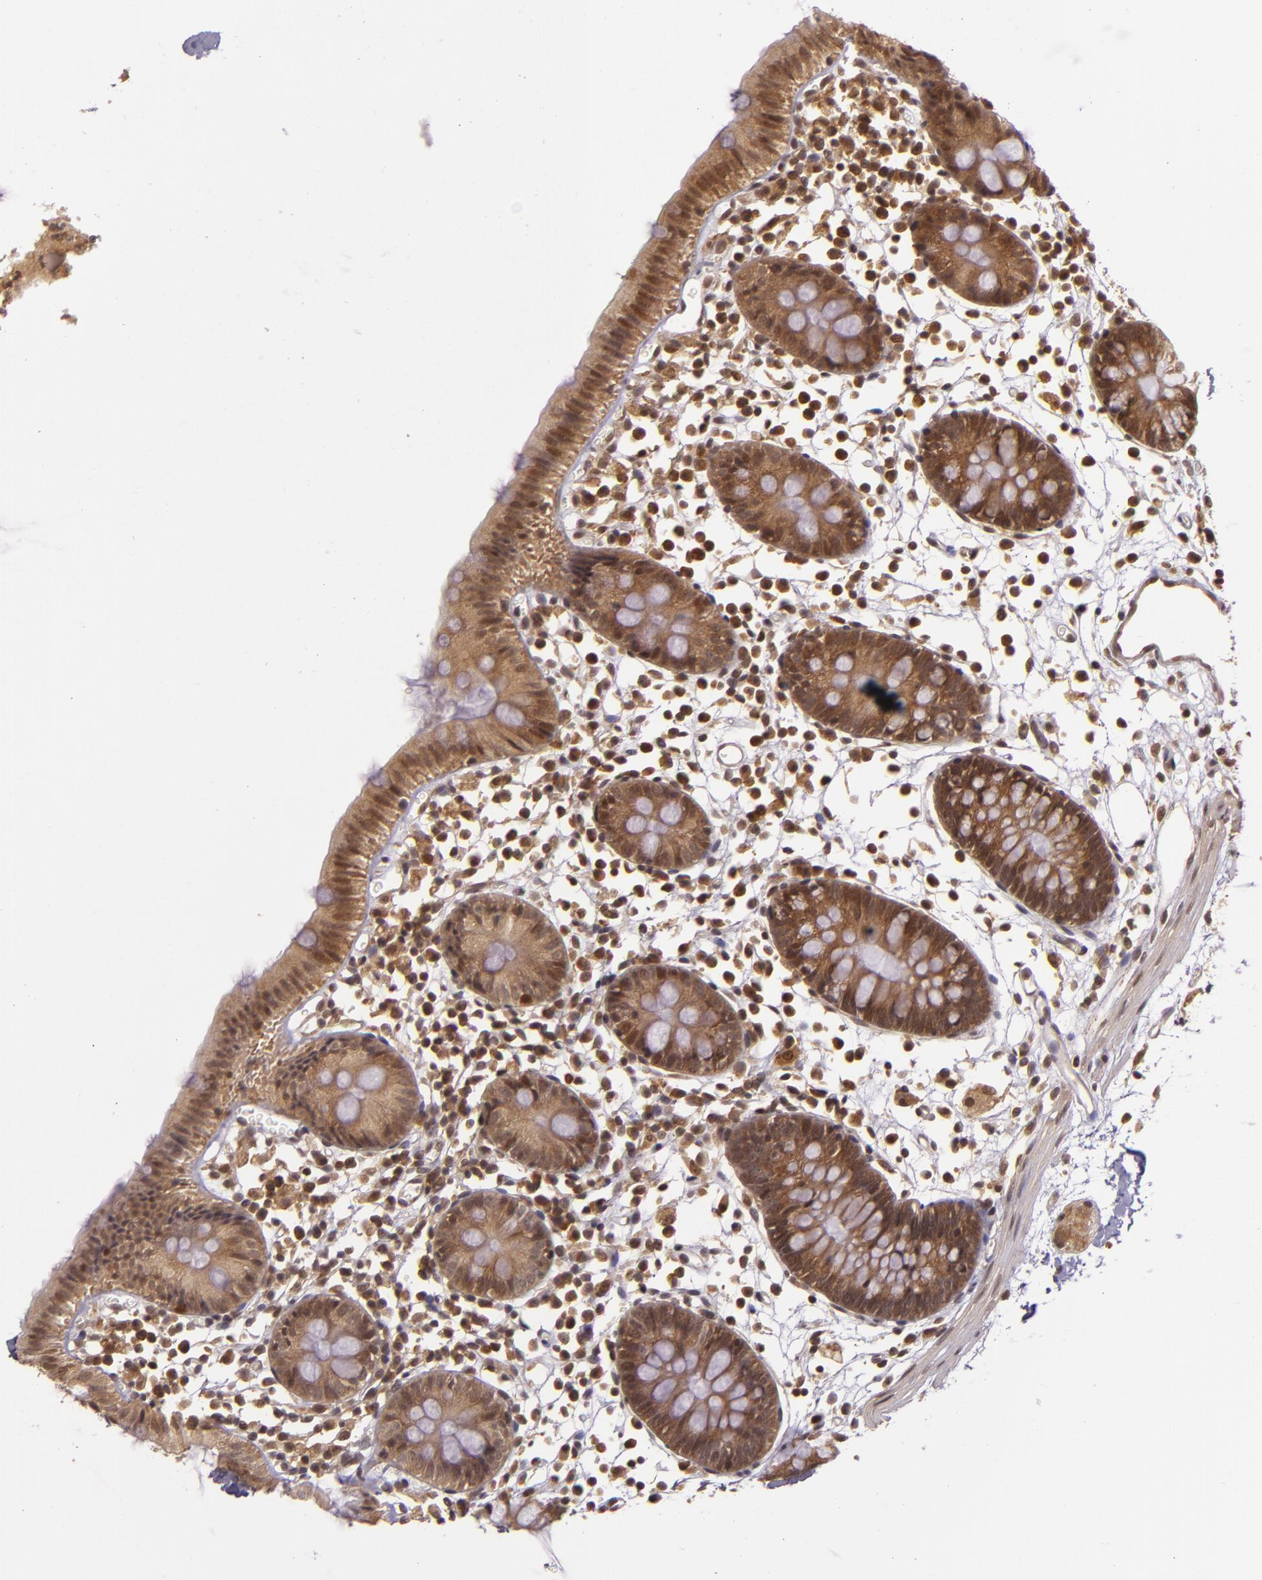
{"staining": {"intensity": "moderate", "quantity": ">75%", "location": "cytoplasmic/membranous,nuclear"}, "tissue": "colon", "cell_type": "Endothelial cells", "image_type": "normal", "snomed": [{"axis": "morphology", "description": "Normal tissue, NOS"}, {"axis": "topography", "description": "Colon"}], "caption": "Immunohistochemistry of normal human colon exhibits medium levels of moderate cytoplasmic/membranous,nuclear positivity in approximately >75% of endothelial cells. The staining was performed using DAB to visualize the protein expression in brown, while the nuclei were stained in blue with hematoxylin (Magnification: 20x).", "gene": "TXNRD2", "patient": {"sex": "male", "age": 14}}